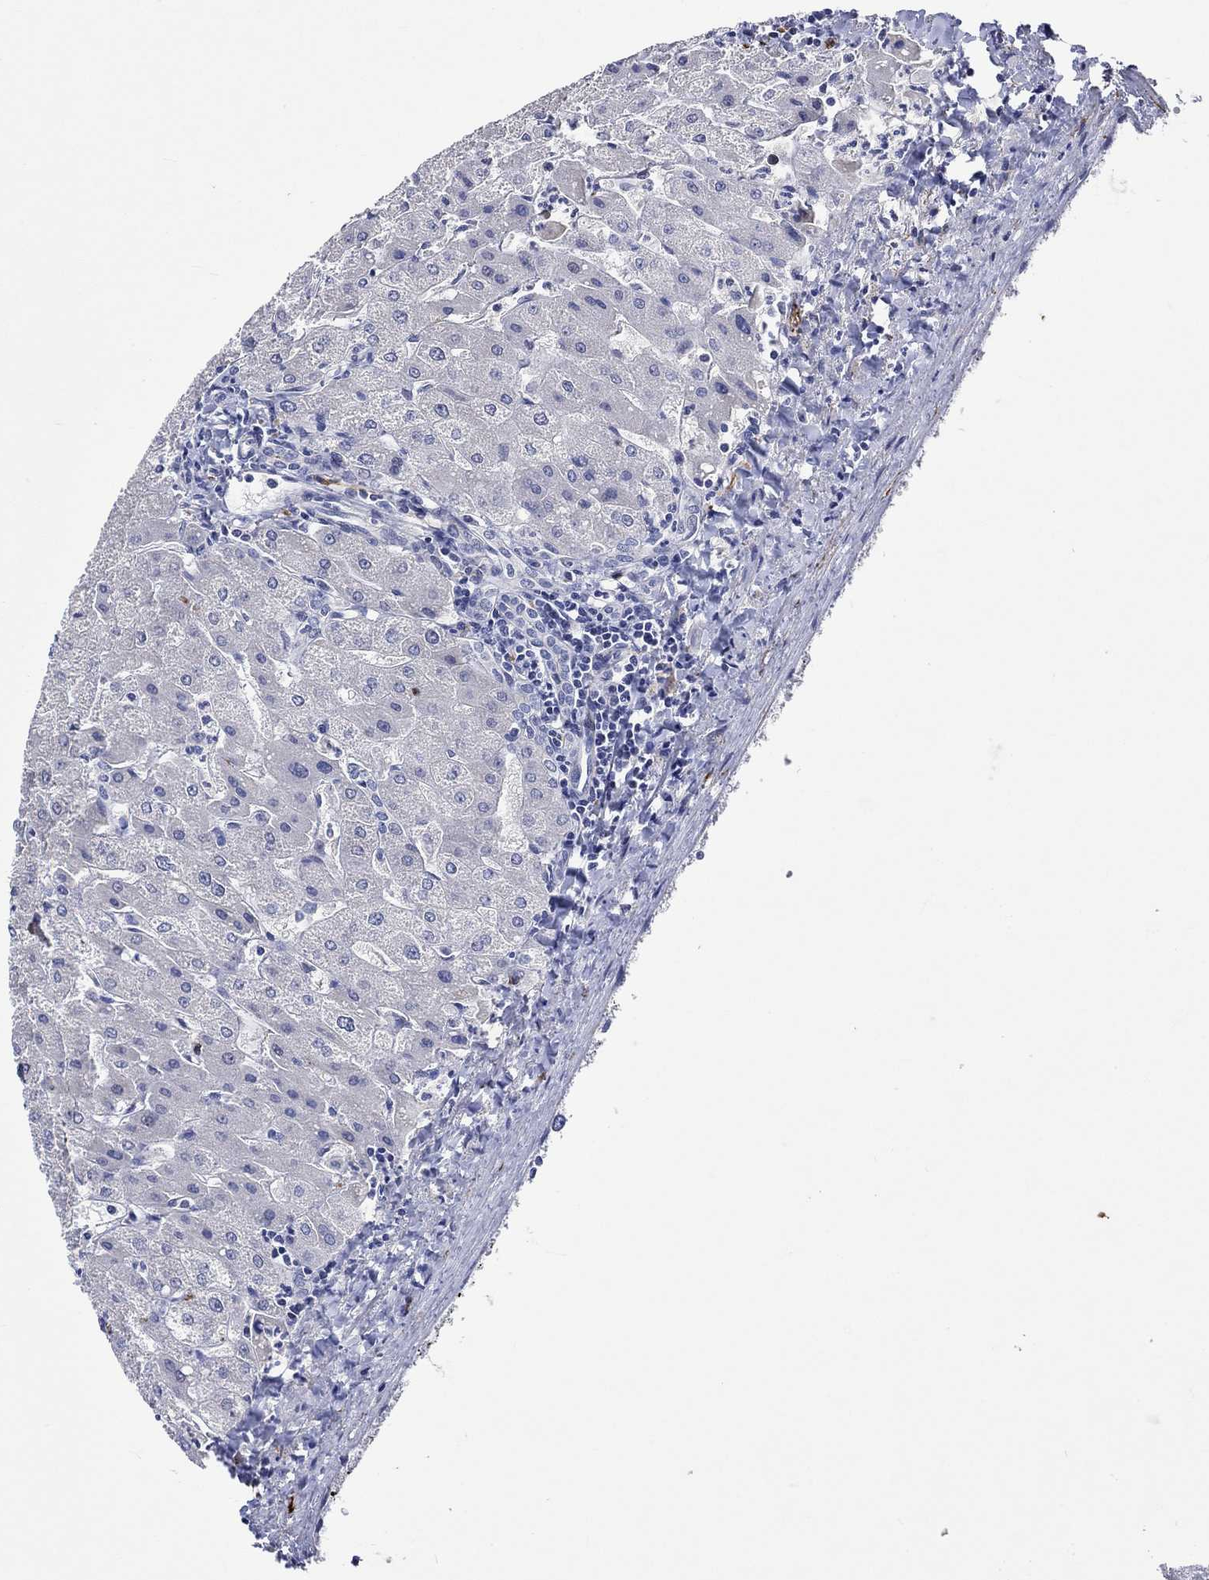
{"staining": {"intensity": "negative", "quantity": "none", "location": "none"}, "tissue": "liver", "cell_type": "Cholangiocytes", "image_type": "normal", "snomed": [{"axis": "morphology", "description": "Normal tissue, NOS"}, {"axis": "topography", "description": "Liver"}], "caption": "This is an IHC micrograph of benign liver. There is no expression in cholangiocytes.", "gene": "CRYAB", "patient": {"sex": "male", "age": 67}}